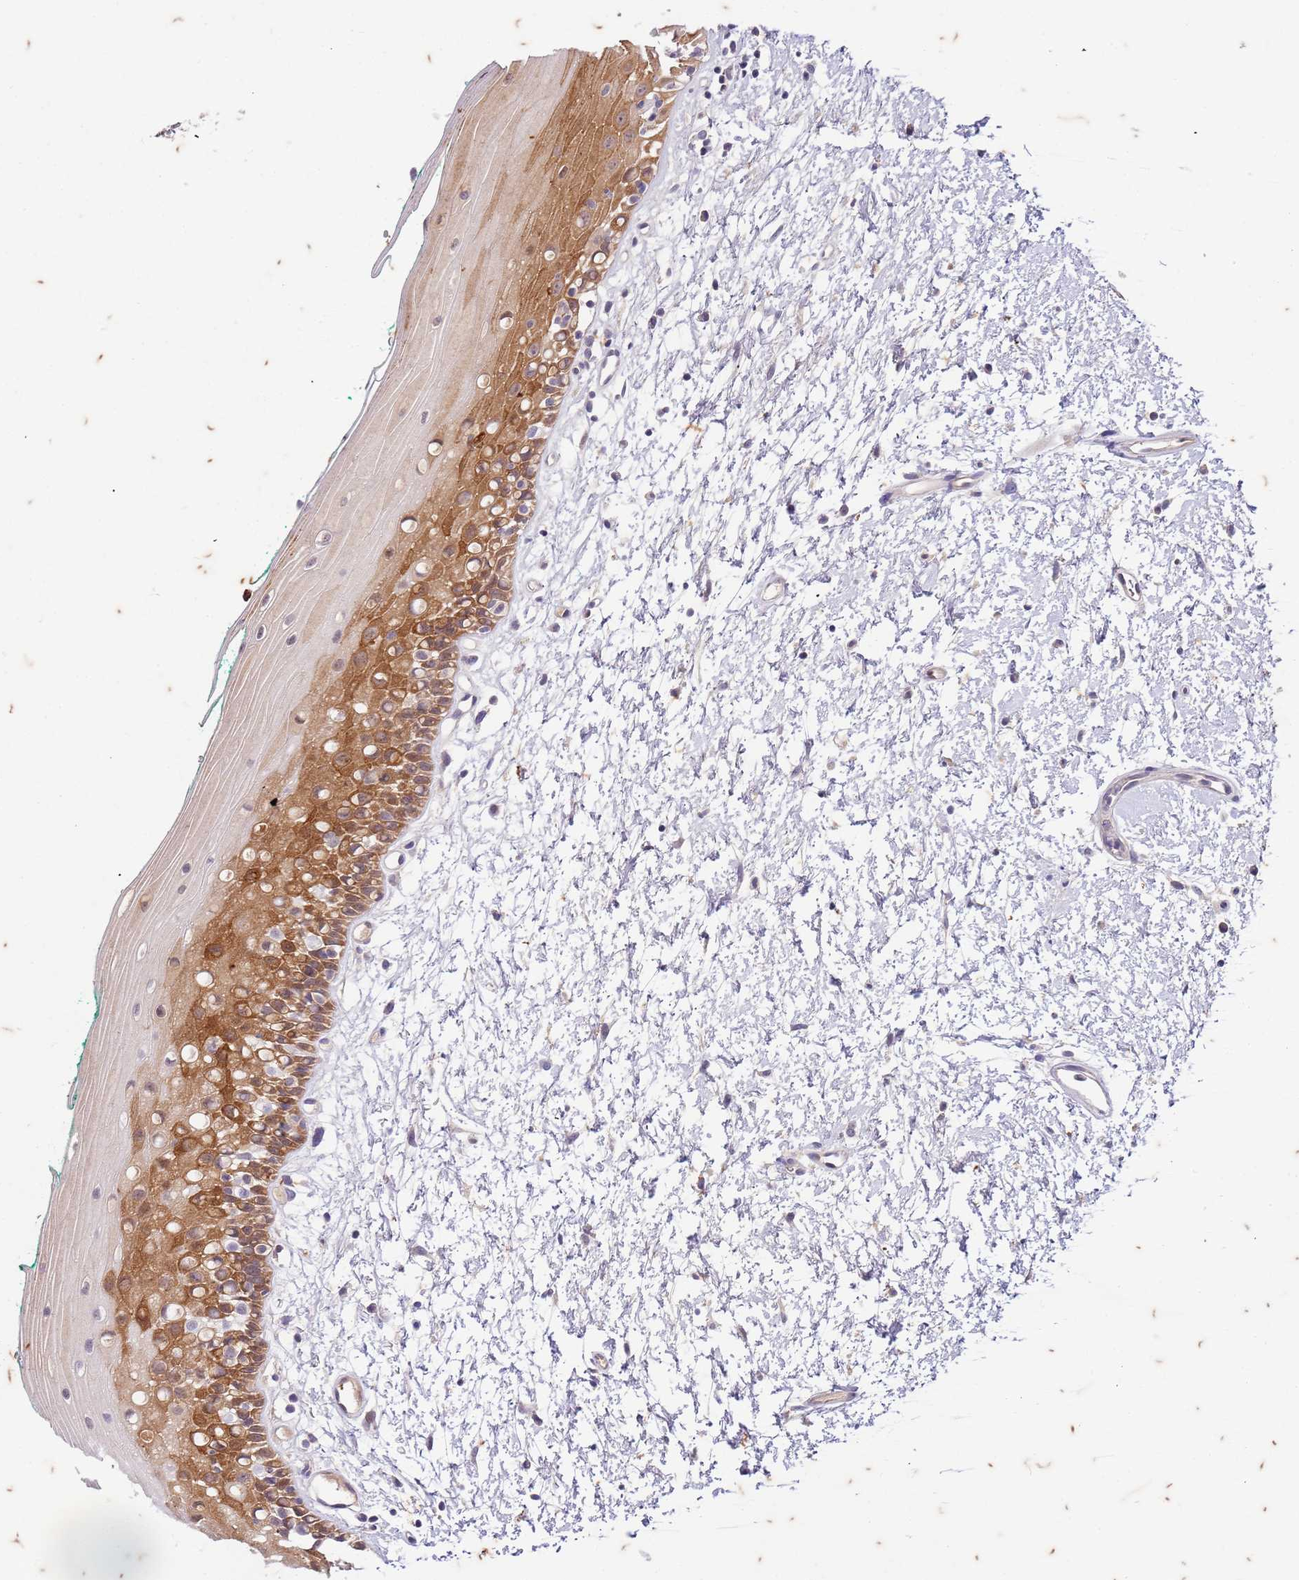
{"staining": {"intensity": "moderate", "quantity": ">75%", "location": "cytoplasmic/membranous"}, "tissue": "oral mucosa", "cell_type": "Squamous epithelial cells", "image_type": "normal", "snomed": [{"axis": "morphology", "description": "Normal tissue, NOS"}, {"axis": "topography", "description": "Oral tissue"}], "caption": "DAB immunohistochemical staining of benign human oral mucosa demonstrates moderate cytoplasmic/membranous protein positivity in approximately >75% of squamous epithelial cells.", "gene": "RAPGEF3", "patient": {"sex": "female", "age": 70}}